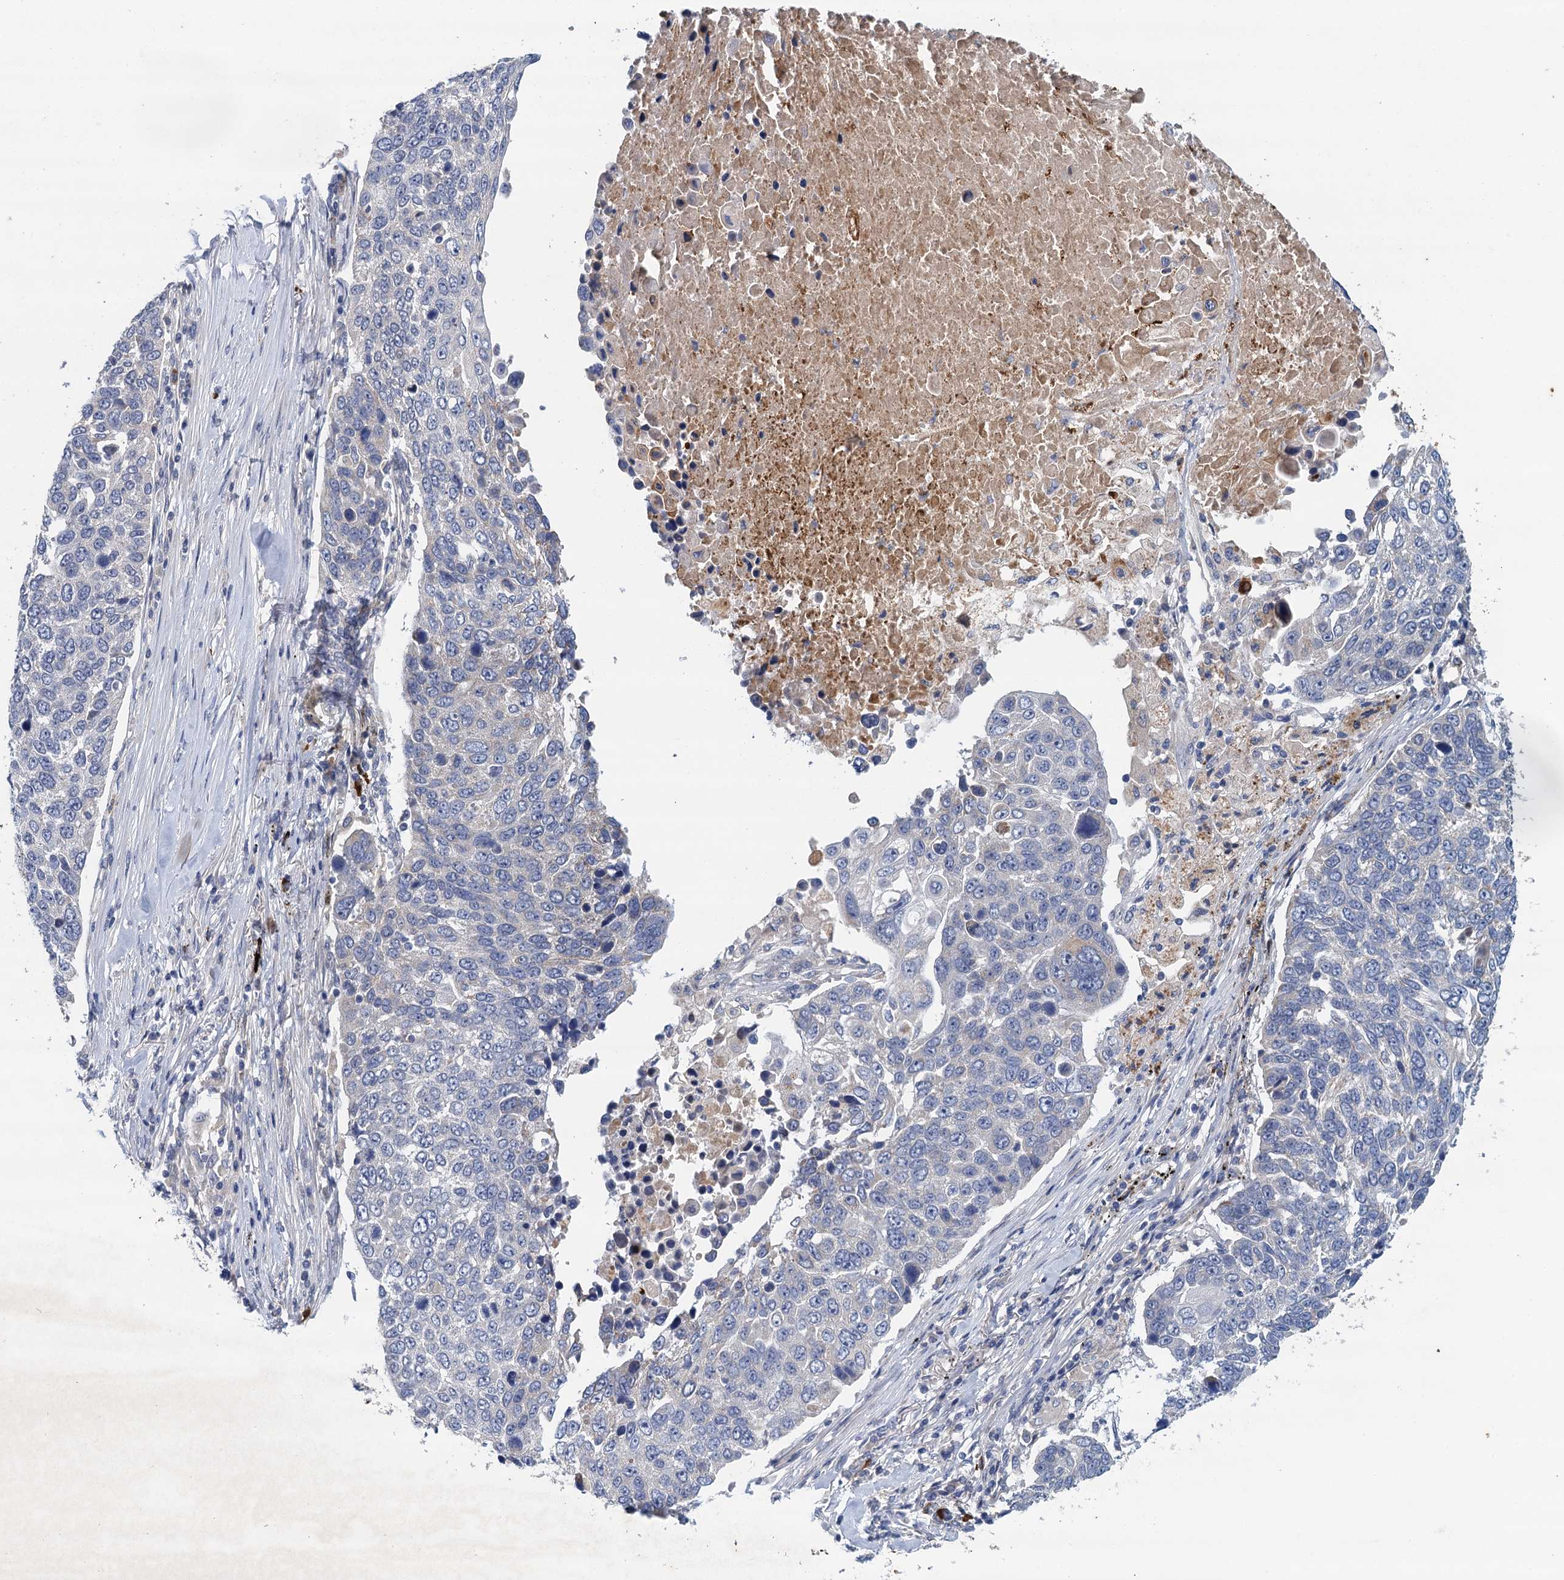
{"staining": {"intensity": "negative", "quantity": "none", "location": "none"}, "tissue": "lung cancer", "cell_type": "Tumor cells", "image_type": "cancer", "snomed": [{"axis": "morphology", "description": "Squamous cell carcinoma, NOS"}, {"axis": "topography", "description": "Lung"}], "caption": "High power microscopy micrograph of an immunohistochemistry (IHC) image of lung cancer, revealing no significant staining in tumor cells. (Brightfield microscopy of DAB IHC at high magnification).", "gene": "TPCN1", "patient": {"sex": "male", "age": 66}}